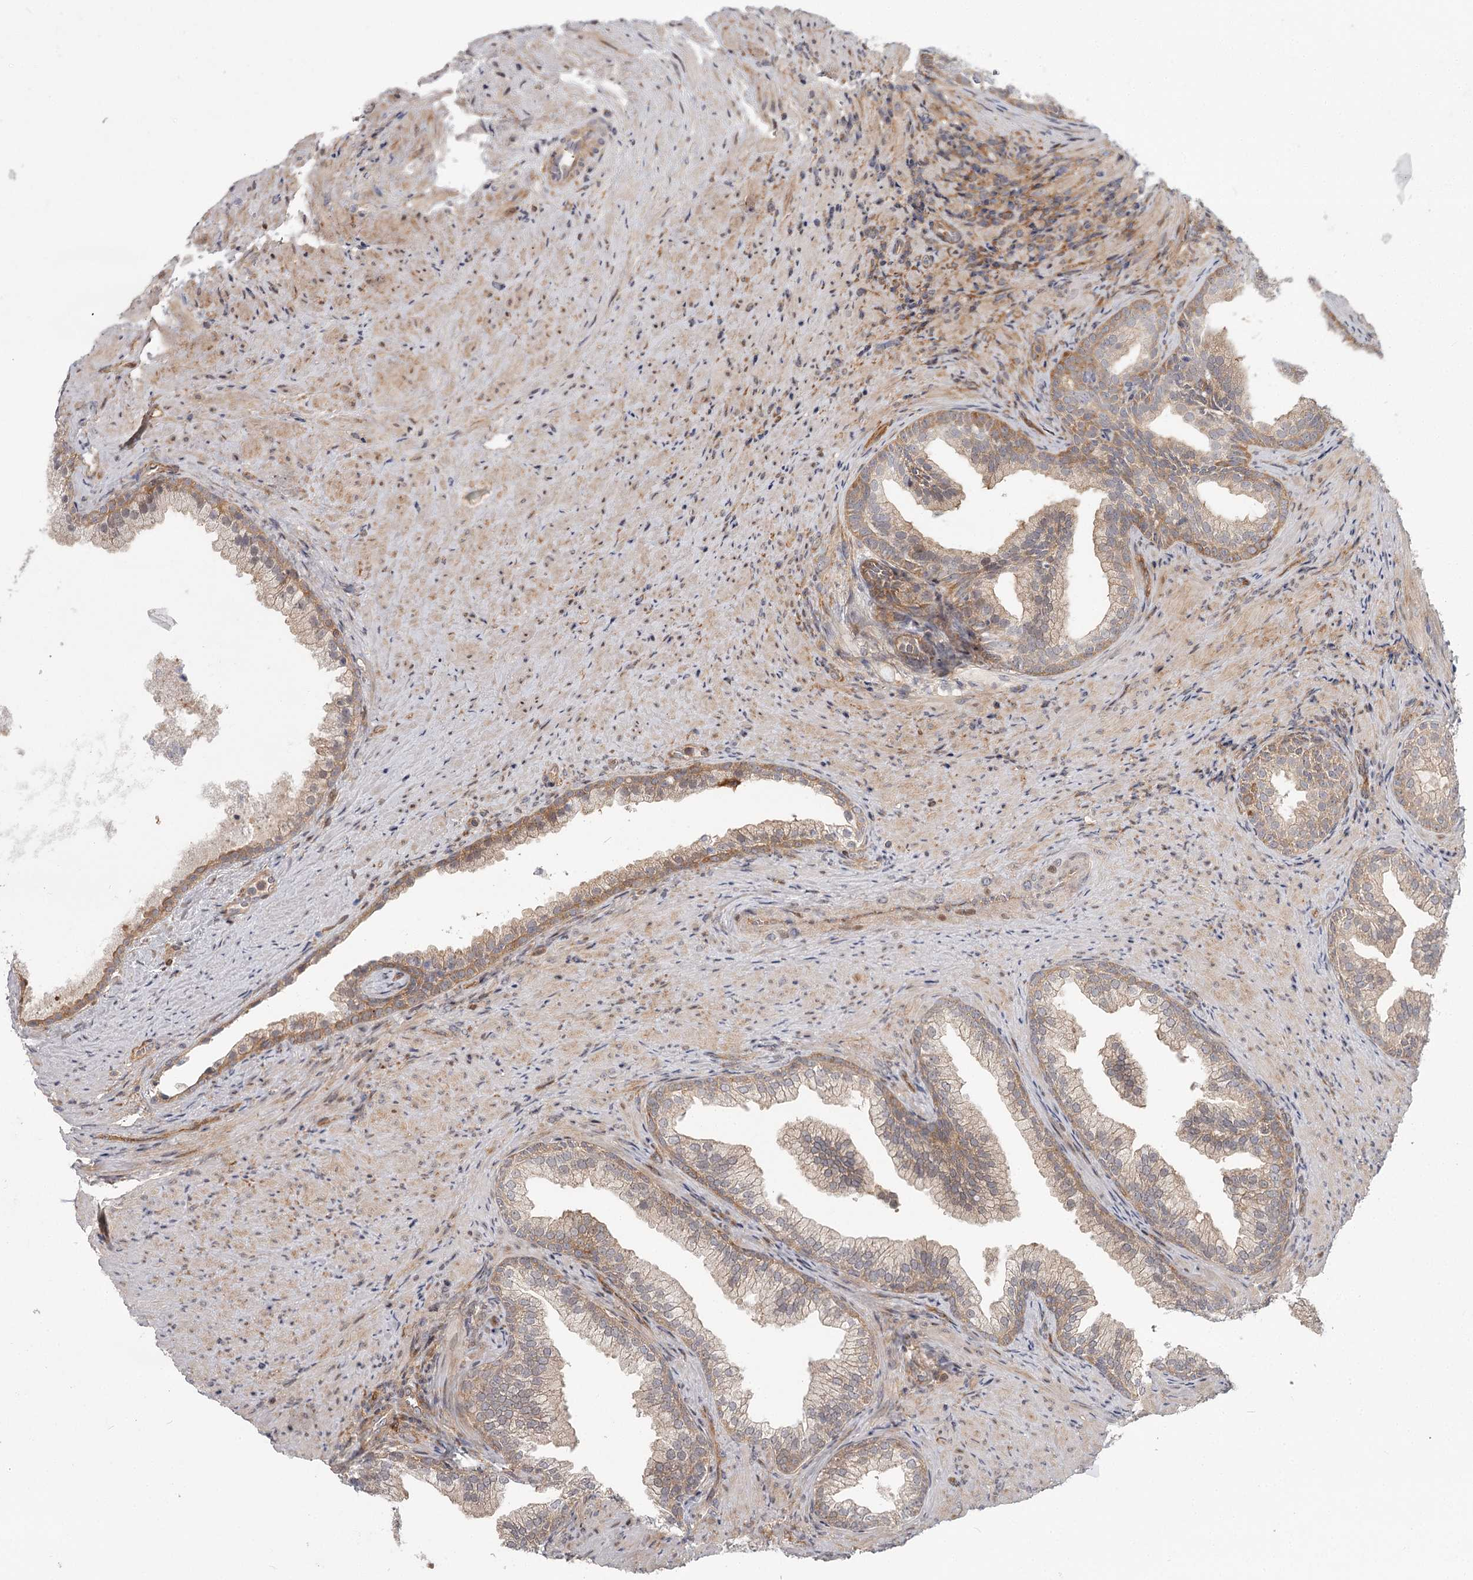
{"staining": {"intensity": "moderate", "quantity": "<25%", "location": "cytoplasmic/membranous"}, "tissue": "prostate", "cell_type": "Glandular cells", "image_type": "normal", "snomed": [{"axis": "morphology", "description": "Normal tissue, NOS"}, {"axis": "topography", "description": "Prostate"}], "caption": "Moderate cytoplasmic/membranous positivity for a protein is seen in about <25% of glandular cells of benign prostate using immunohistochemistry (IHC).", "gene": "CCNG2", "patient": {"sex": "male", "age": 76}}